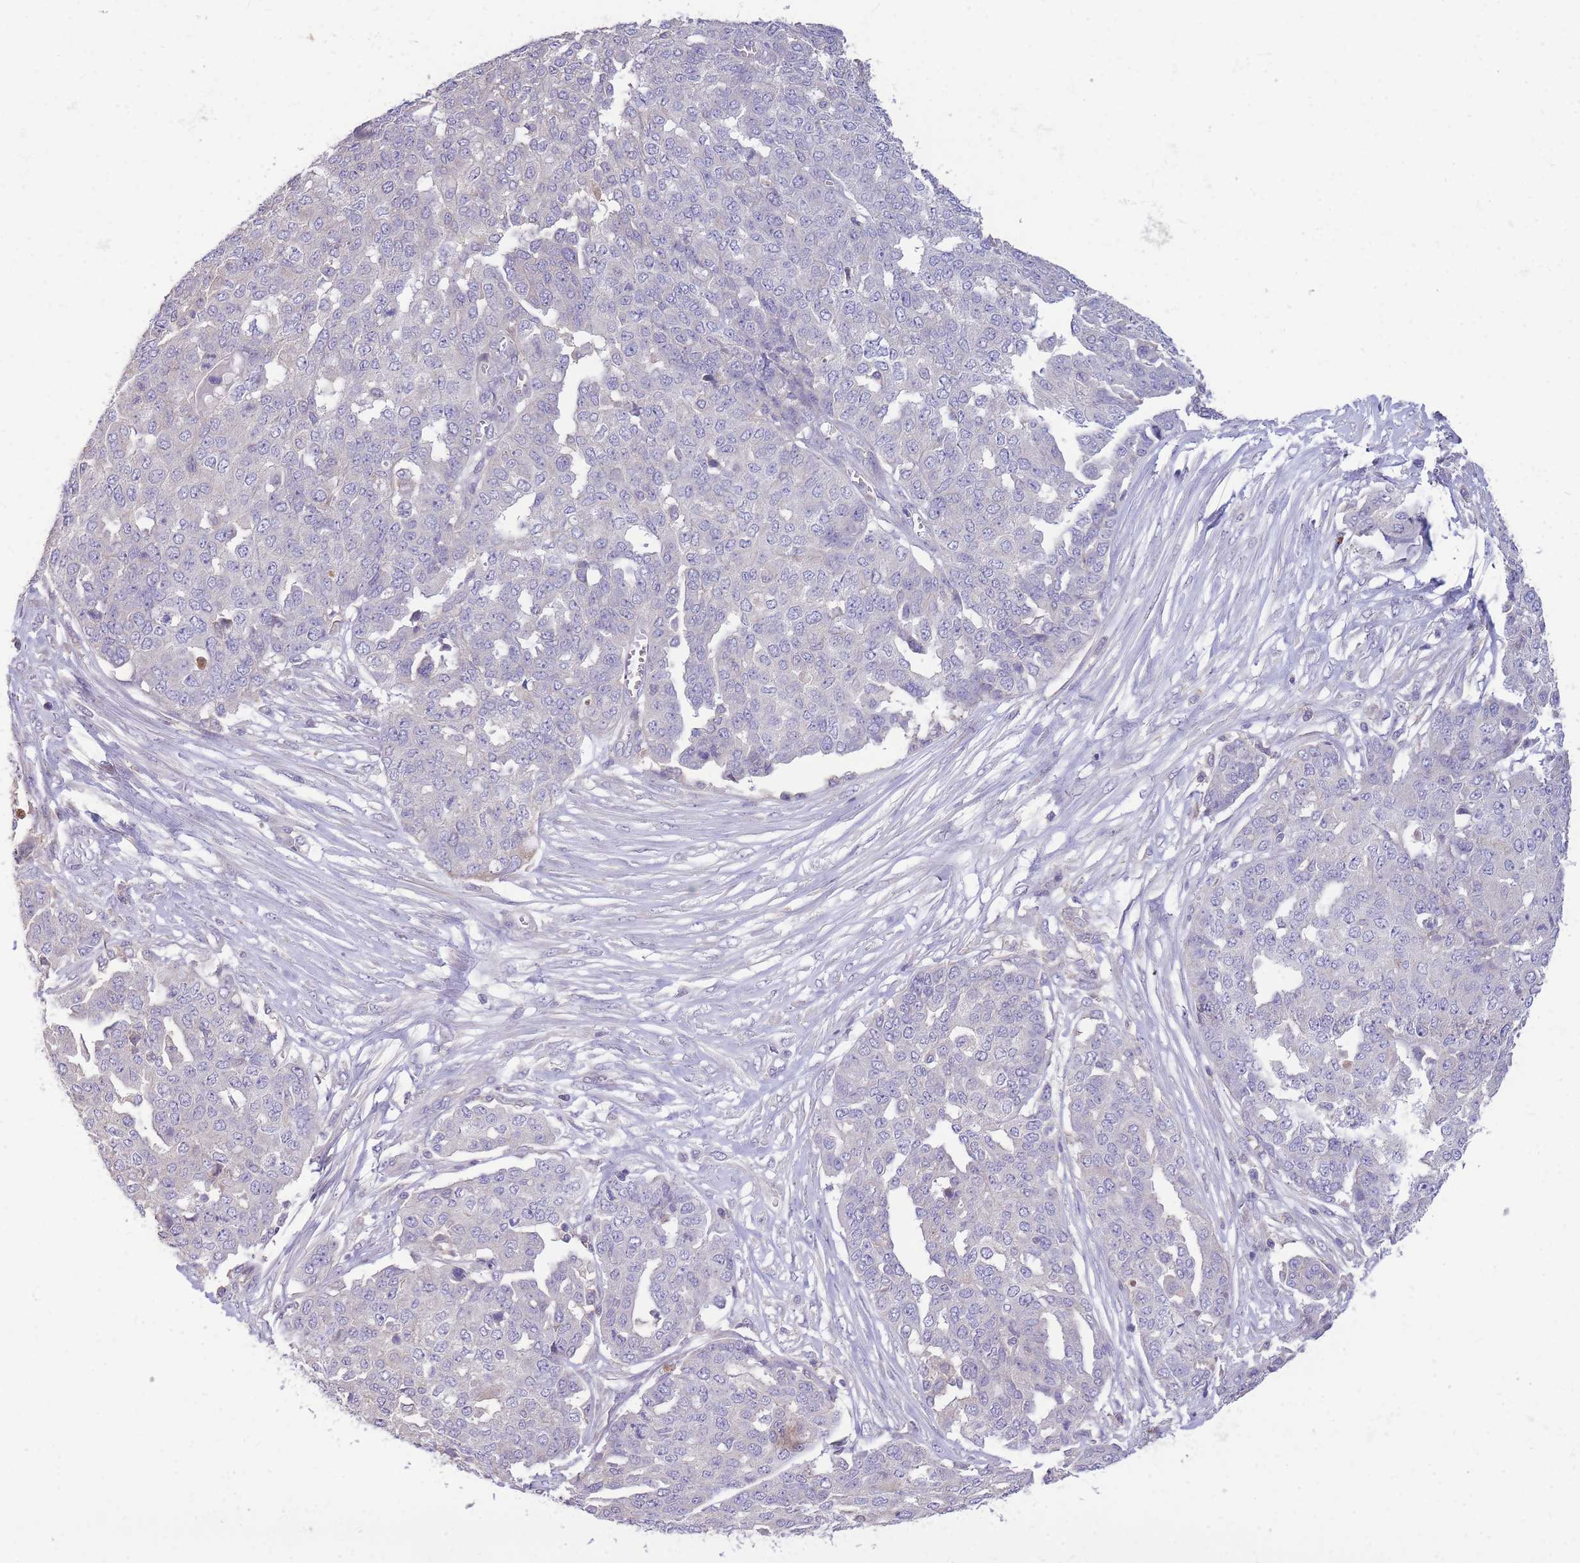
{"staining": {"intensity": "negative", "quantity": "none", "location": "none"}, "tissue": "ovarian cancer", "cell_type": "Tumor cells", "image_type": "cancer", "snomed": [{"axis": "morphology", "description": "Cystadenocarcinoma, serous, NOS"}, {"axis": "topography", "description": "Soft tissue"}, {"axis": "topography", "description": "Ovary"}], "caption": "The immunohistochemistry micrograph has no significant expression in tumor cells of ovarian cancer (serous cystadenocarcinoma) tissue.", "gene": "OR5T1", "patient": {"sex": "female", "age": 57}}